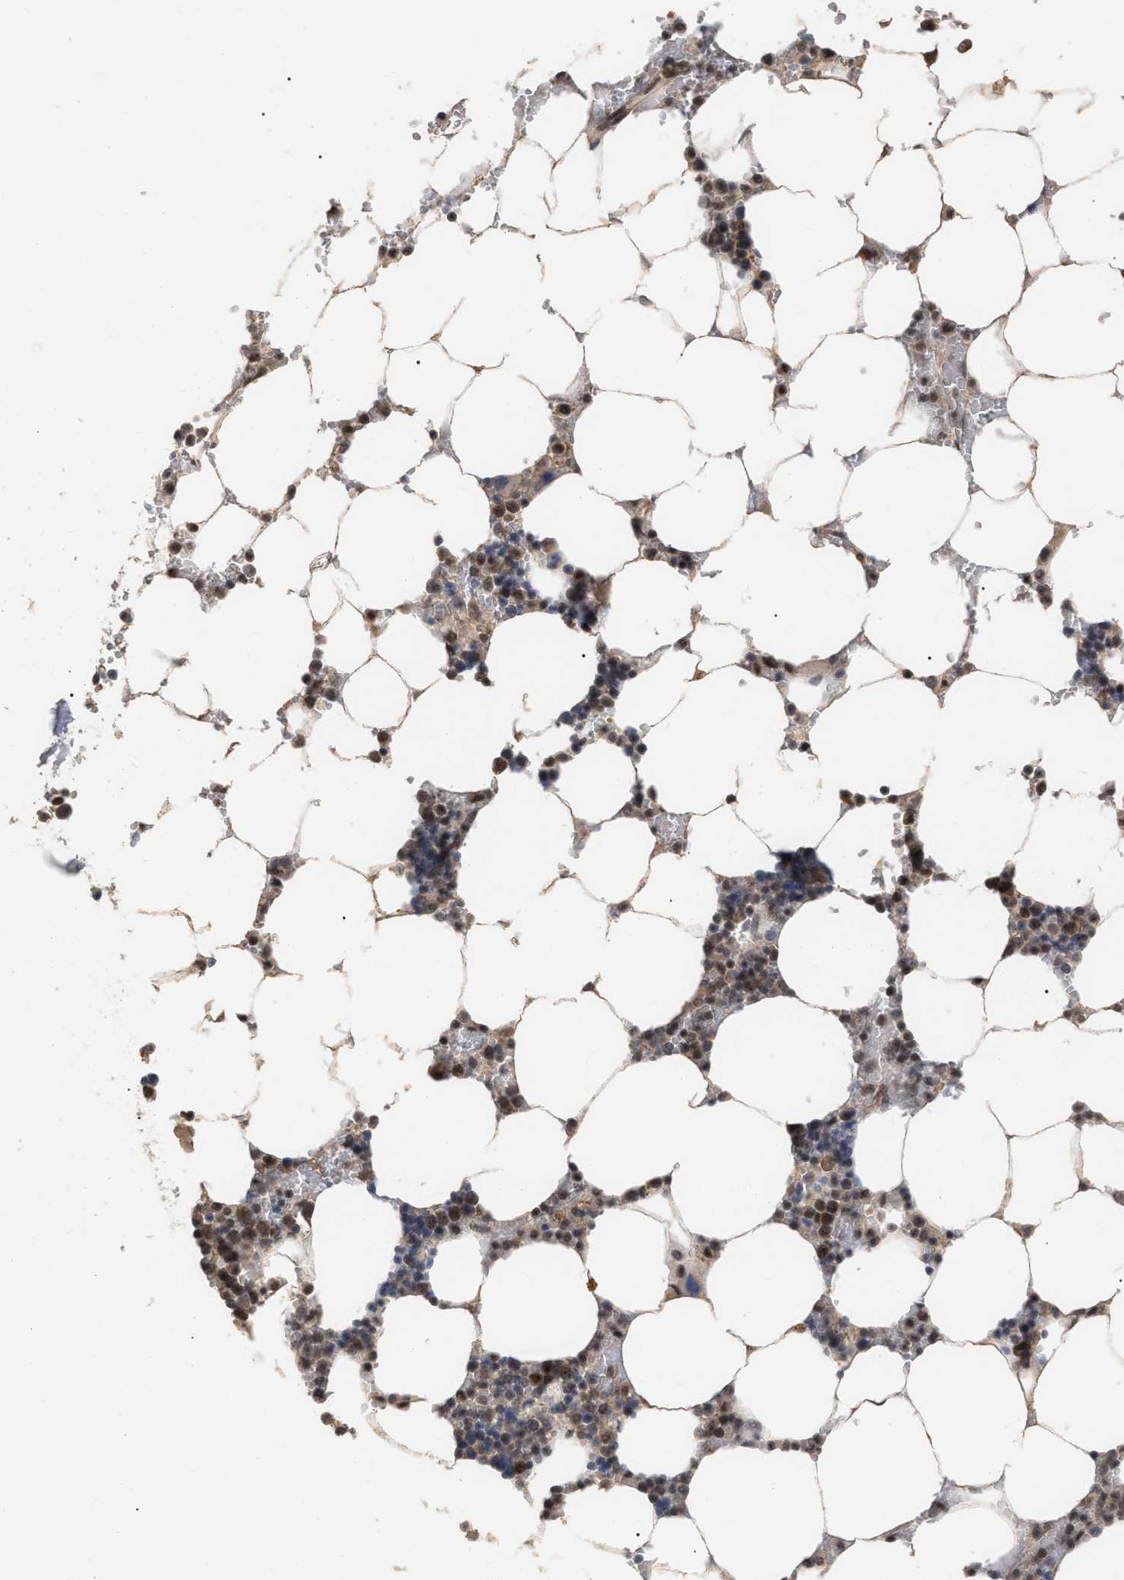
{"staining": {"intensity": "moderate", "quantity": "<25%", "location": "nuclear"}, "tissue": "bone marrow", "cell_type": "Hematopoietic cells", "image_type": "normal", "snomed": [{"axis": "morphology", "description": "Normal tissue, NOS"}, {"axis": "topography", "description": "Bone marrow"}], "caption": "Protein staining demonstrates moderate nuclear staining in approximately <25% of hematopoietic cells in benign bone marrow. (DAB = brown stain, brightfield microscopy at high magnification).", "gene": "JAZF1", "patient": {"sex": "male", "age": 70}}